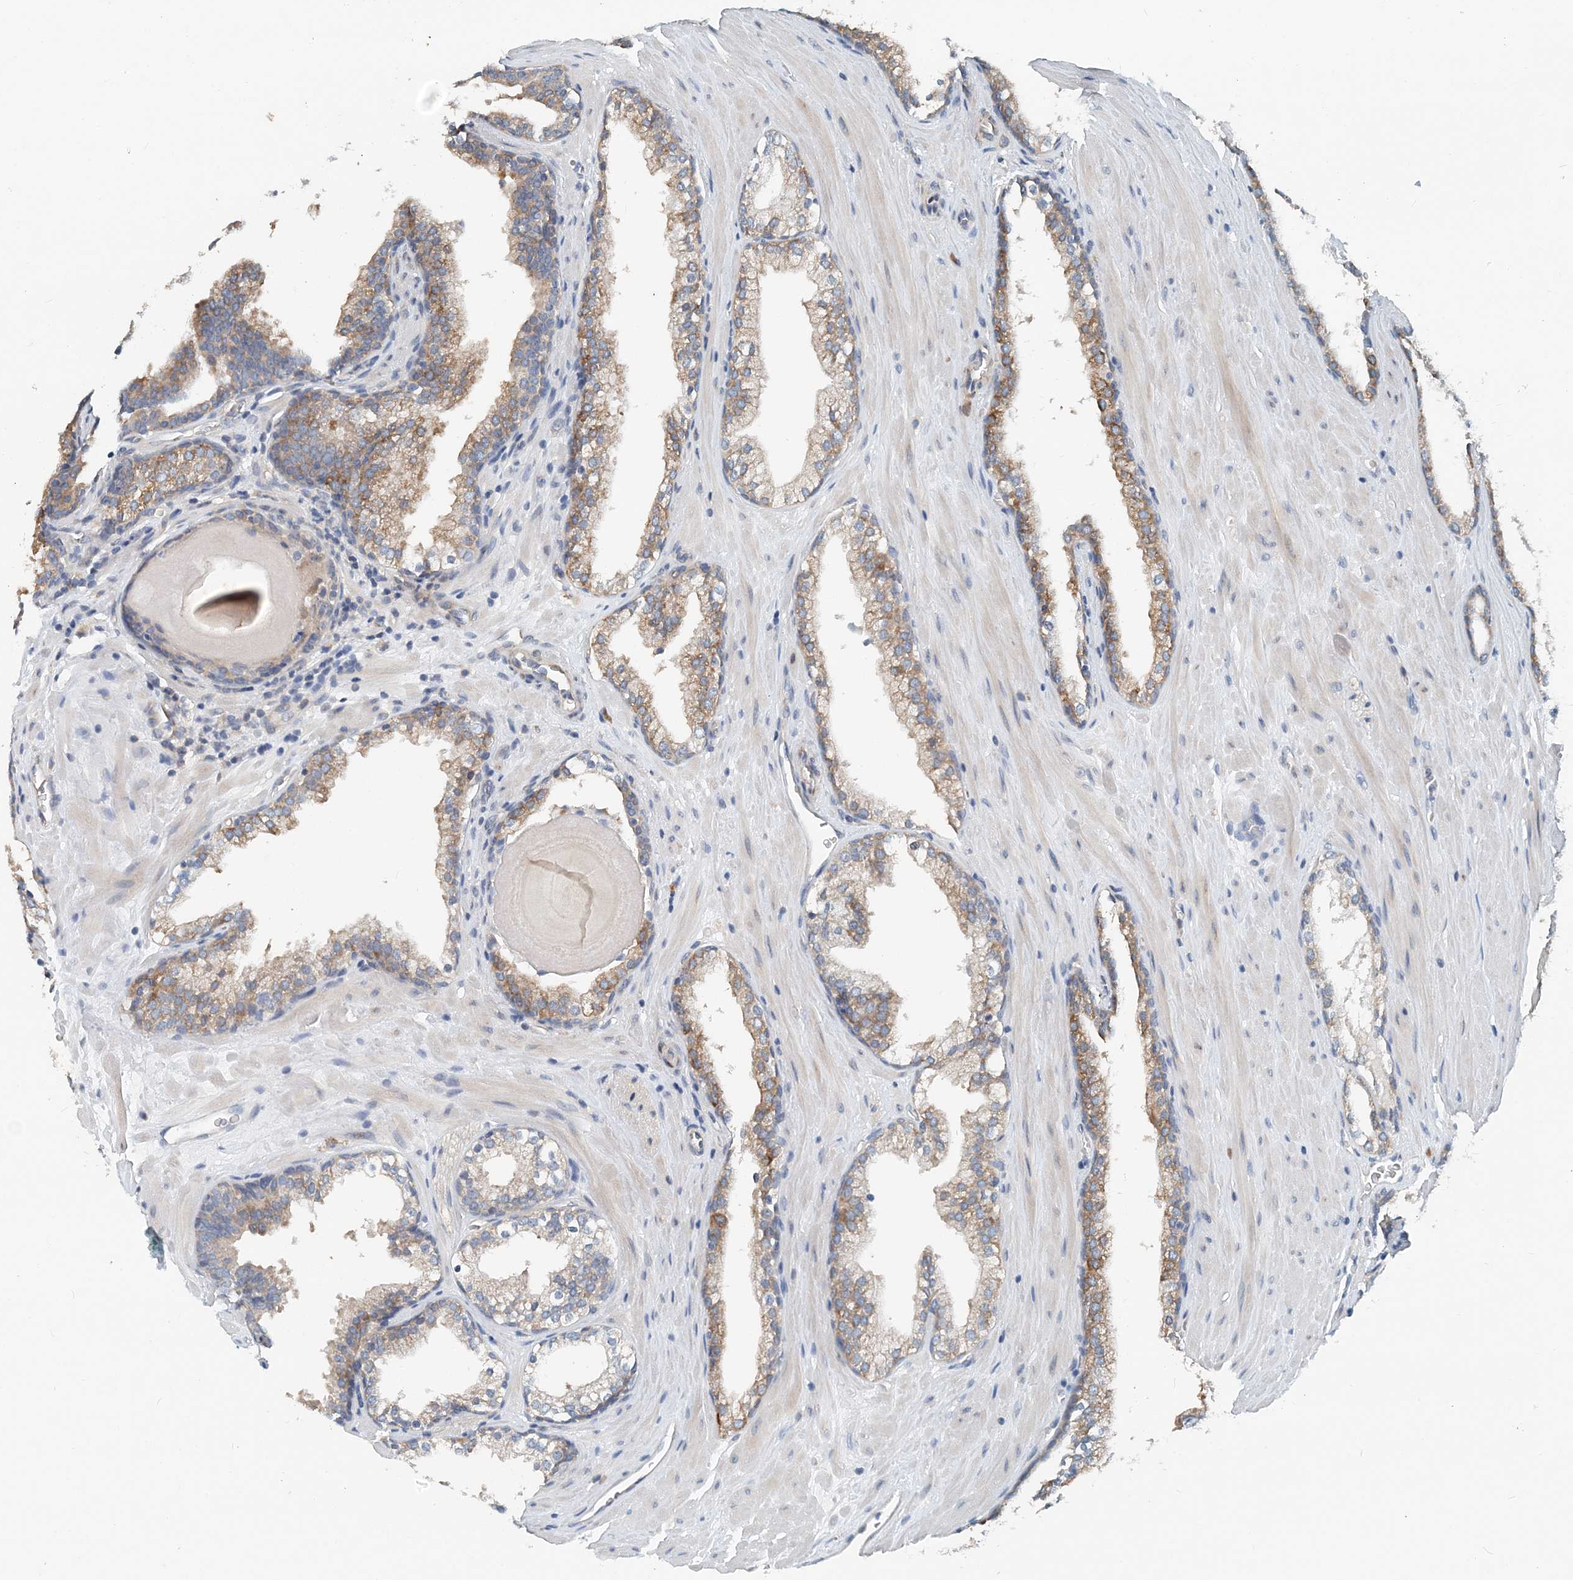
{"staining": {"intensity": "moderate", "quantity": "25%-75%", "location": "cytoplasmic/membranous"}, "tissue": "prostate cancer", "cell_type": "Tumor cells", "image_type": "cancer", "snomed": [{"axis": "morphology", "description": "Adenocarcinoma, High grade"}, {"axis": "topography", "description": "Prostate"}], "caption": "This is a histology image of immunohistochemistry (IHC) staining of high-grade adenocarcinoma (prostate), which shows moderate positivity in the cytoplasmic/membranous of tumor cells.", "gene": "EEF1A2", "patient": {"sex": "male", "age": 60}}